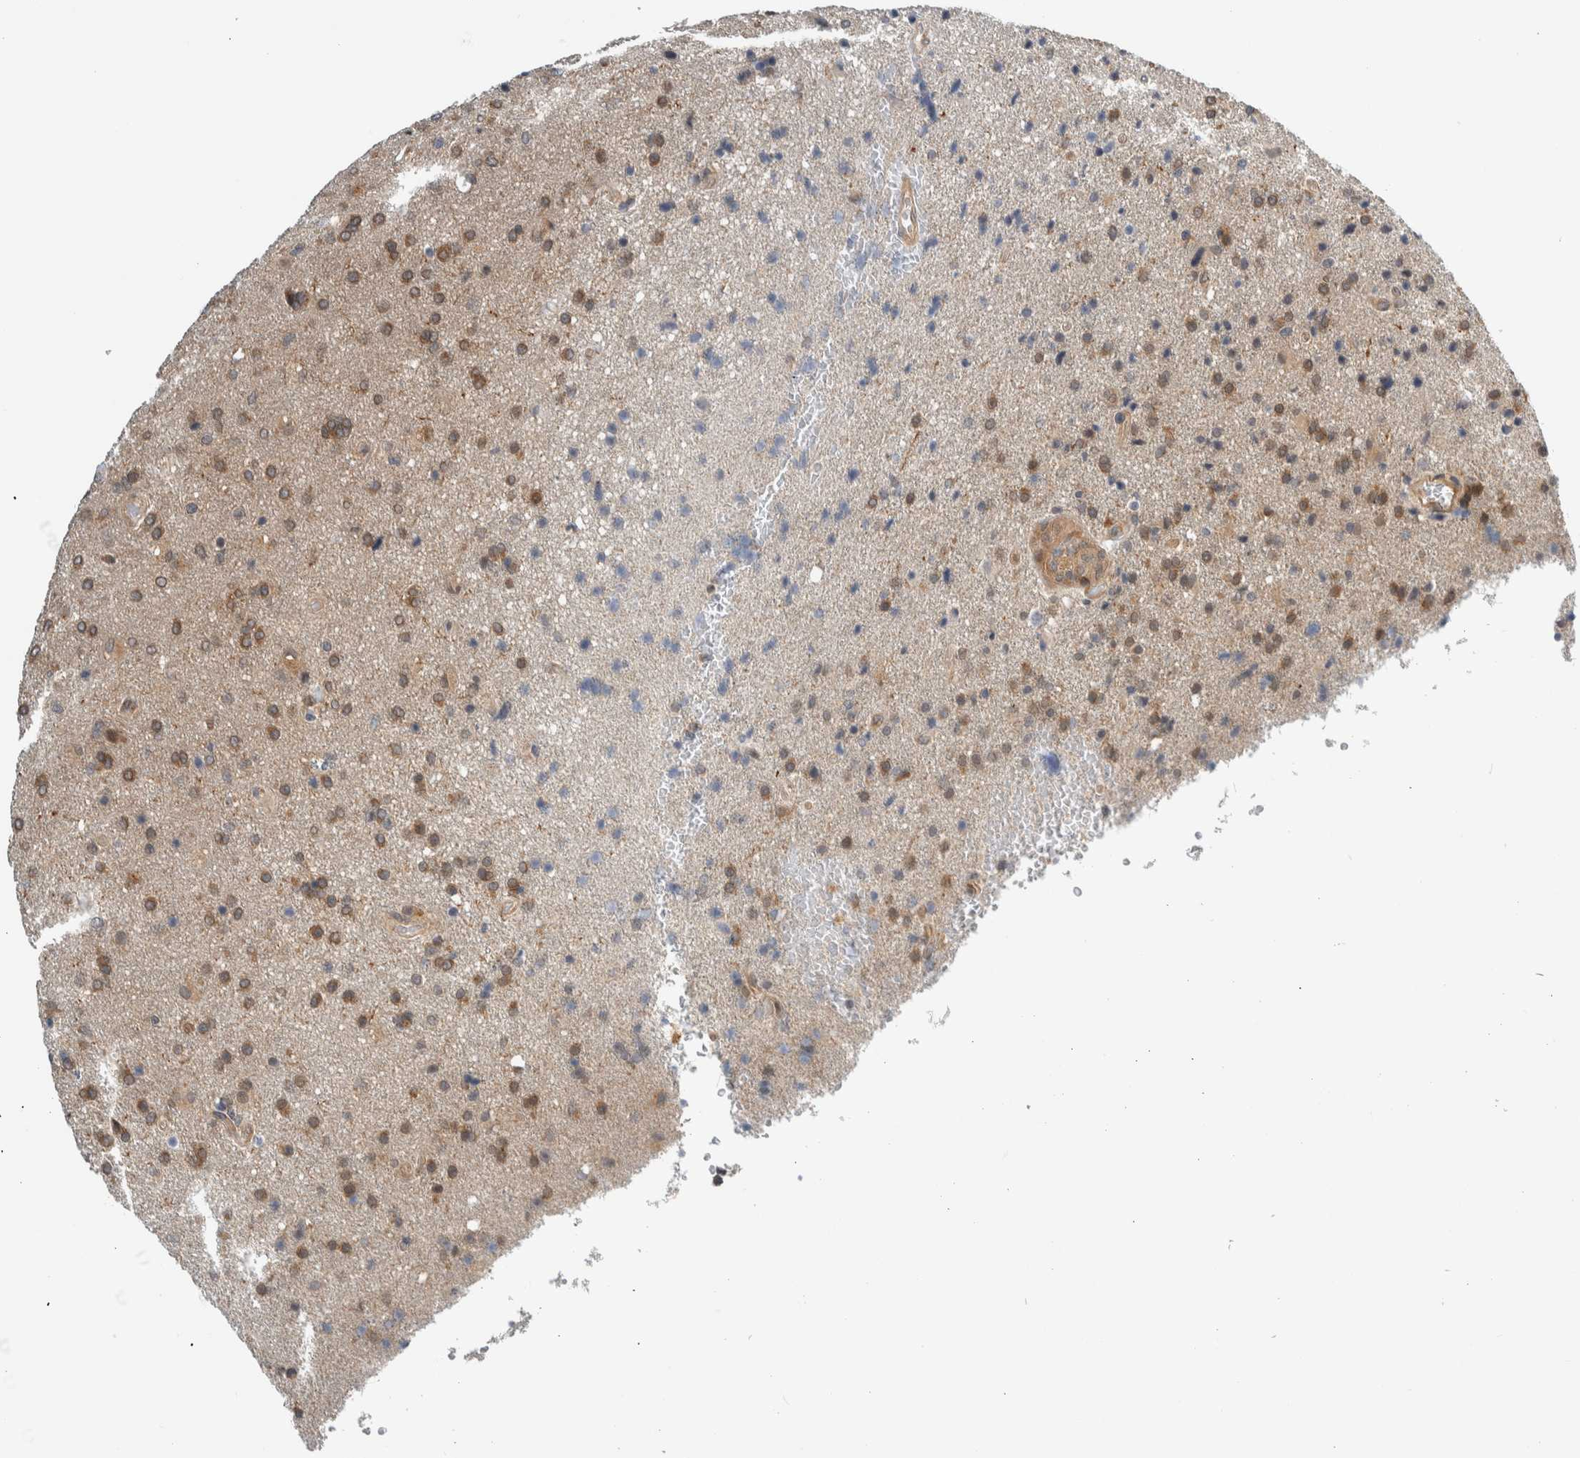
{"staining": {"intensity": "moderate", "quantity": "25%-75%", "location": "cytoplasmic/membranous"}, "tissue": "glioma", "cell_type": "Tumor cells", "image_type": "cancer", "snomed": [{"axis": "morphology", "description": "Glioma, malignant, High grade"}, {"axis": "topography", "description": "Brain"}], "caption": "An image showing moderate cytoplasmic/membranous positivity in approximately 25%-75% of tumor cells in malignant glioma (high-grade), as visualized by brown immunohistochemical staining.", "gene": "CCDC43", "patient": {"sex": "male", "age": 72}}